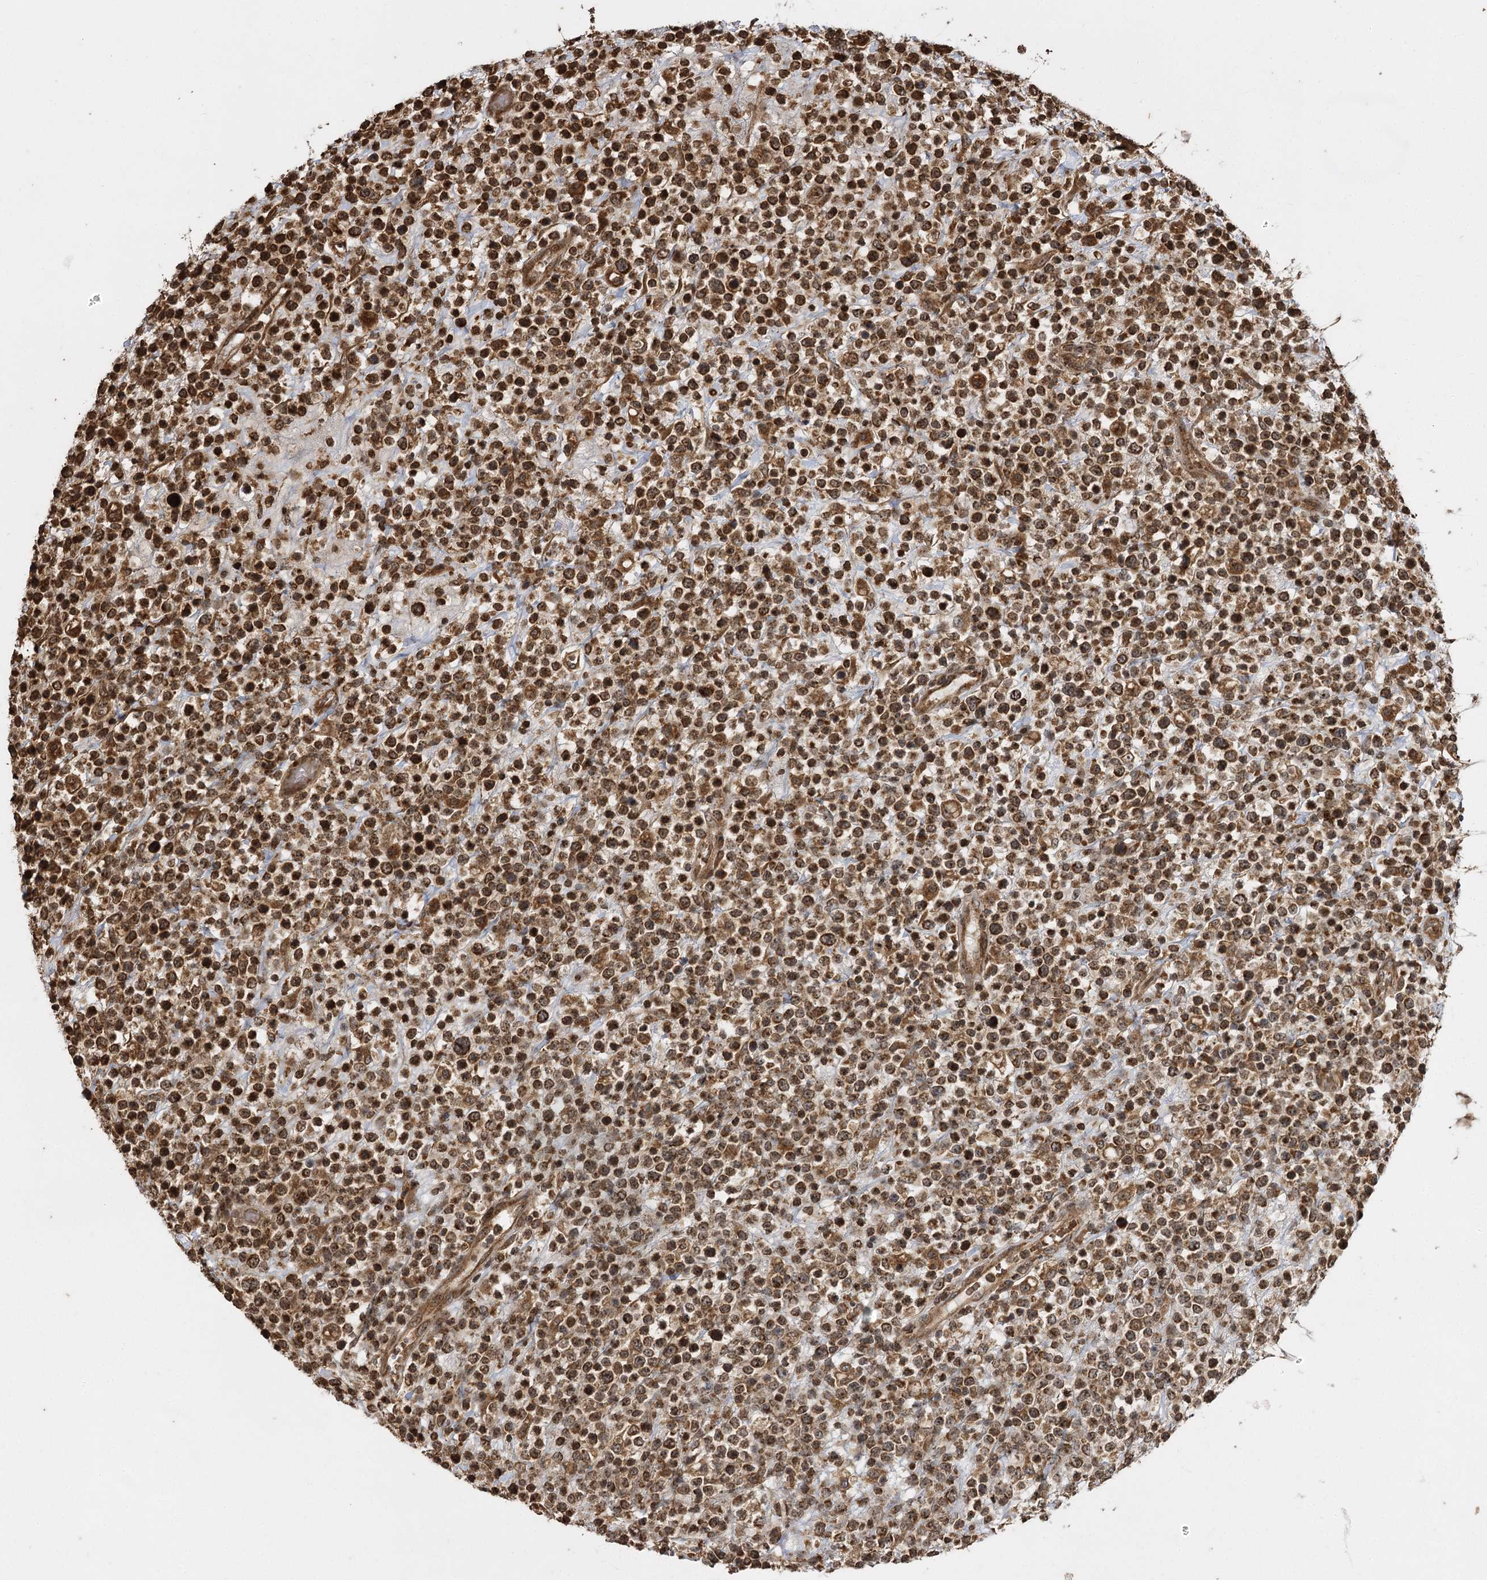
{"staining": {"intensity": "strong", "quantity": "25%-75%", "location": "cytoplasmic/membranous,nuclear"}, "tissue": "lymphoma", "cell_type": "Tumor cells", "image_type": "cancer", "snomed": [{"axis": "morphology", "description": "Malignant lymphoma, non-Hodgkin's type, High grade"}, {"axis": "topography", "description": "Colon"}], "caption": "High-grade malignant lymphoma, non-Hodgkin's type stained for a protein displays strong cytoplasmic/membranous and nuclear positivity in tumor cells.", "gene": "IL11RA", "patient": {"sex": "female", "age": 53}}